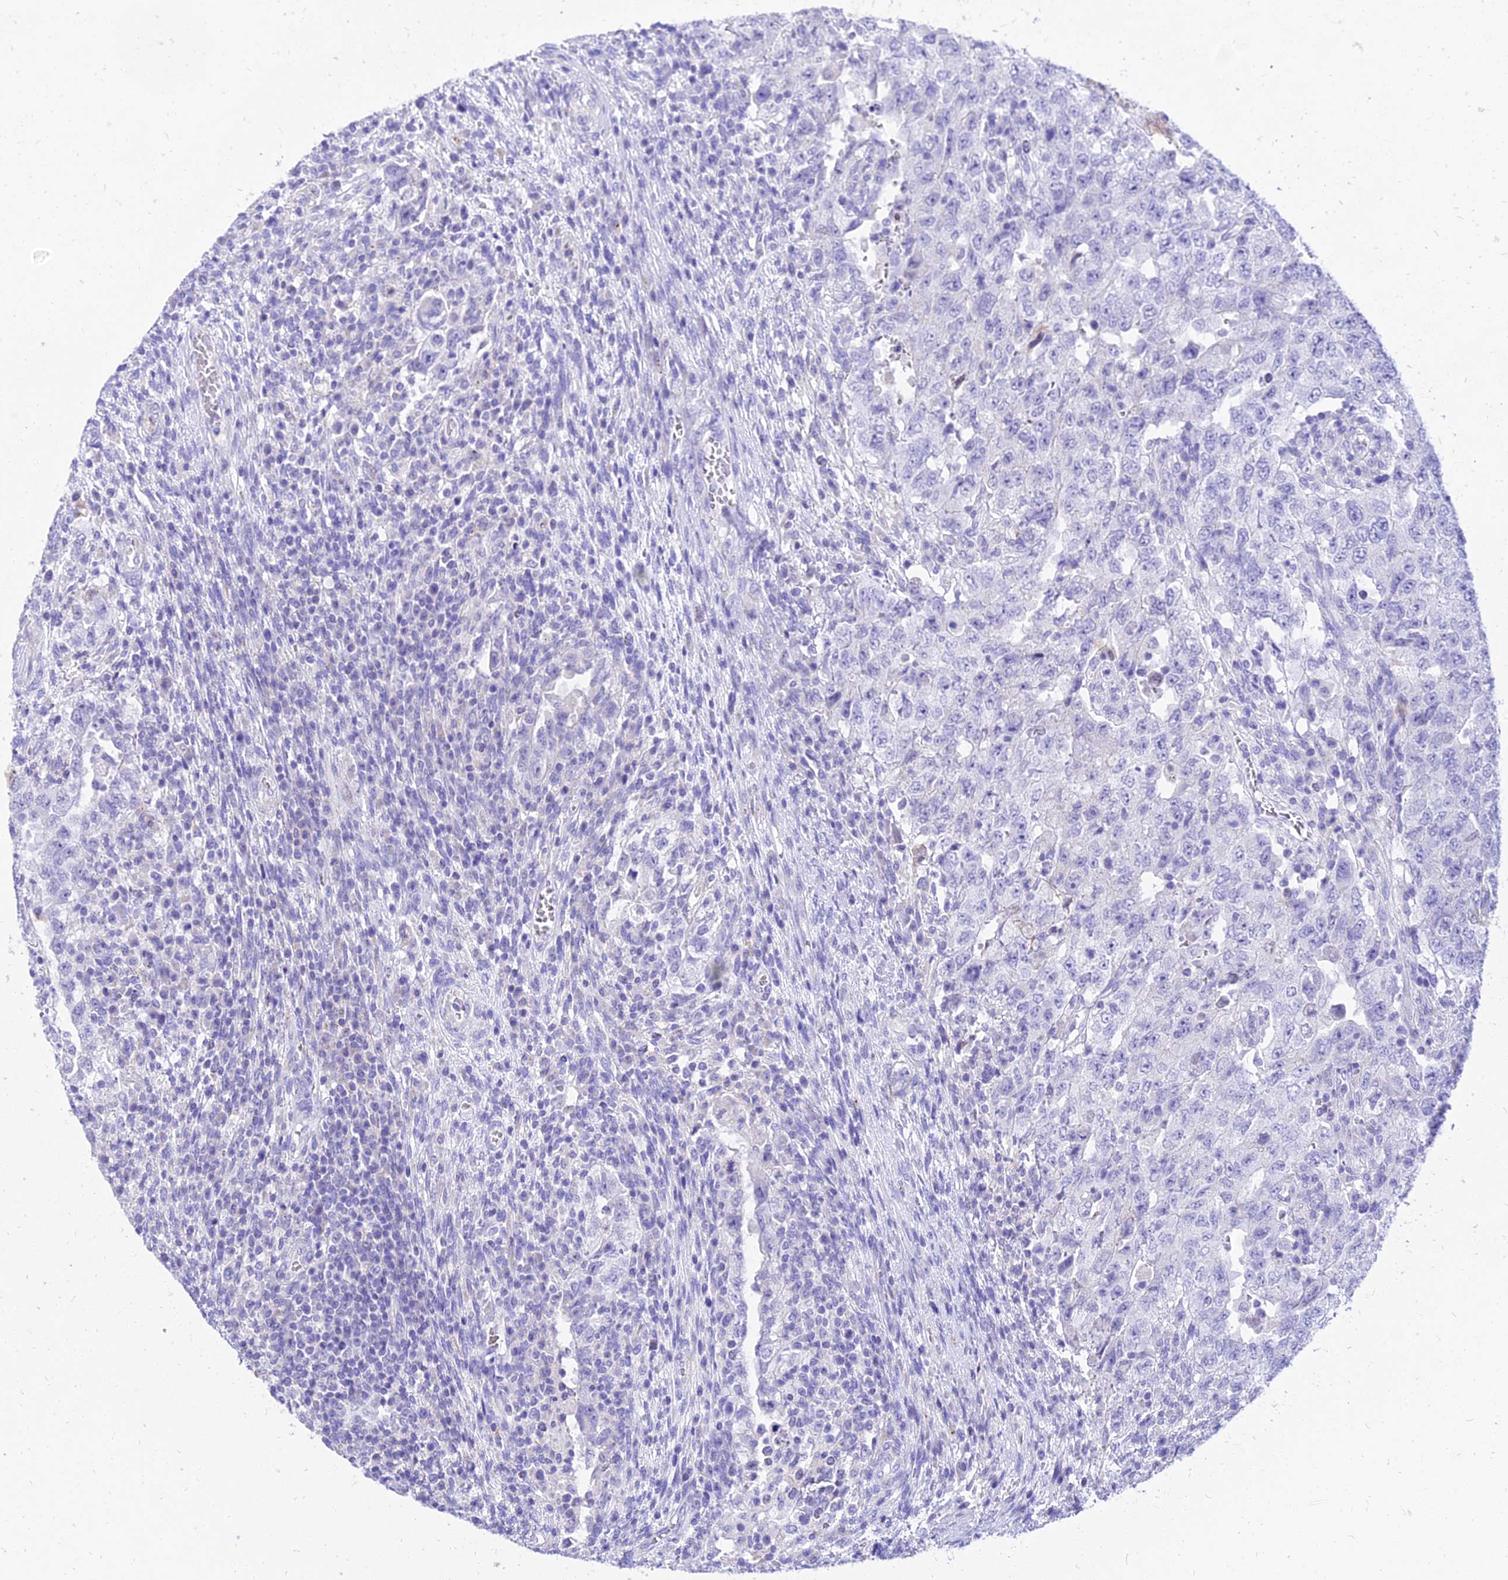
{"staining": {"intensity": "negative", "quantity": "none", "location": "none"}, "tissue": "testis cancer", "cell_type": "Tumor cells", "image_type": "cancer", "snomed": [{"axis": "morphology", "description": "Carcinoma, Embryonal, NOS"}, {"axis": "topography", "description": "Testis"}], "caption": "Tumor cells show no significant protein positivity in testis embryonal carcinoma. (Immunohistochemistry (ihc), brightfield microscopy, high magnification).", "gene": "PKN3", "patient": {"sex": "male", "age": 26}}